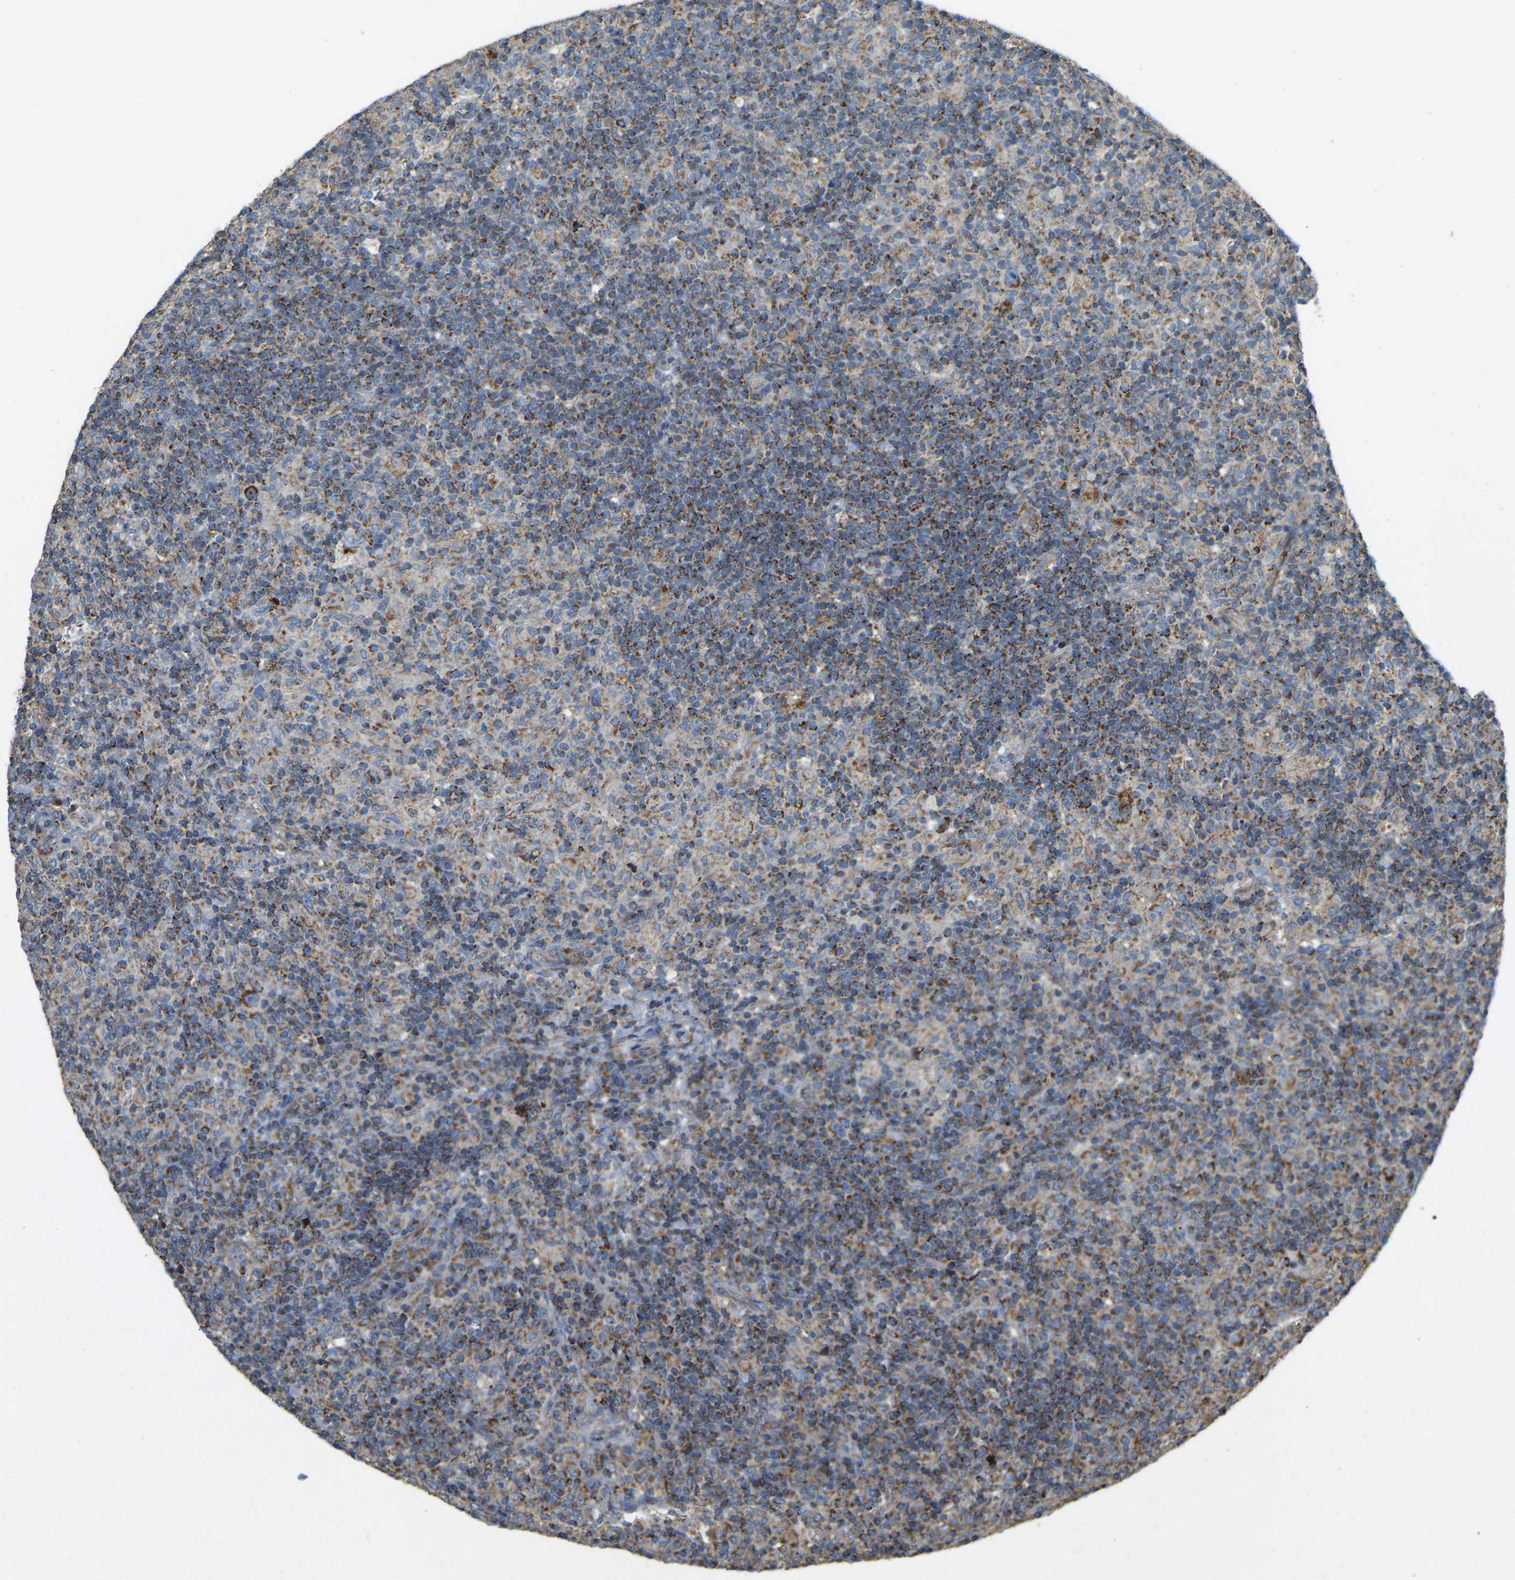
{"staining": {"intensity": "strong", "quantity": ">75%", "location": "cytoplasmic/membranous"}, "tissue": "lymphoma", "cell_type": "Tumor cells", "image_type": "cancer", "snomed": [{"axis": "morphology", "description": "Hodgkin's disease, NOS"}, {"axis": "topography", "description": "Lymph node"}], "caption": "This image shows immunohistochemistry (IHC) staining of human lymphoma, with high strong cytoplasmic/membranous expression in approximately >75% of tumor cells.", "gene": "PSMD7", "patient": {"sex": "male", "age": 70}}